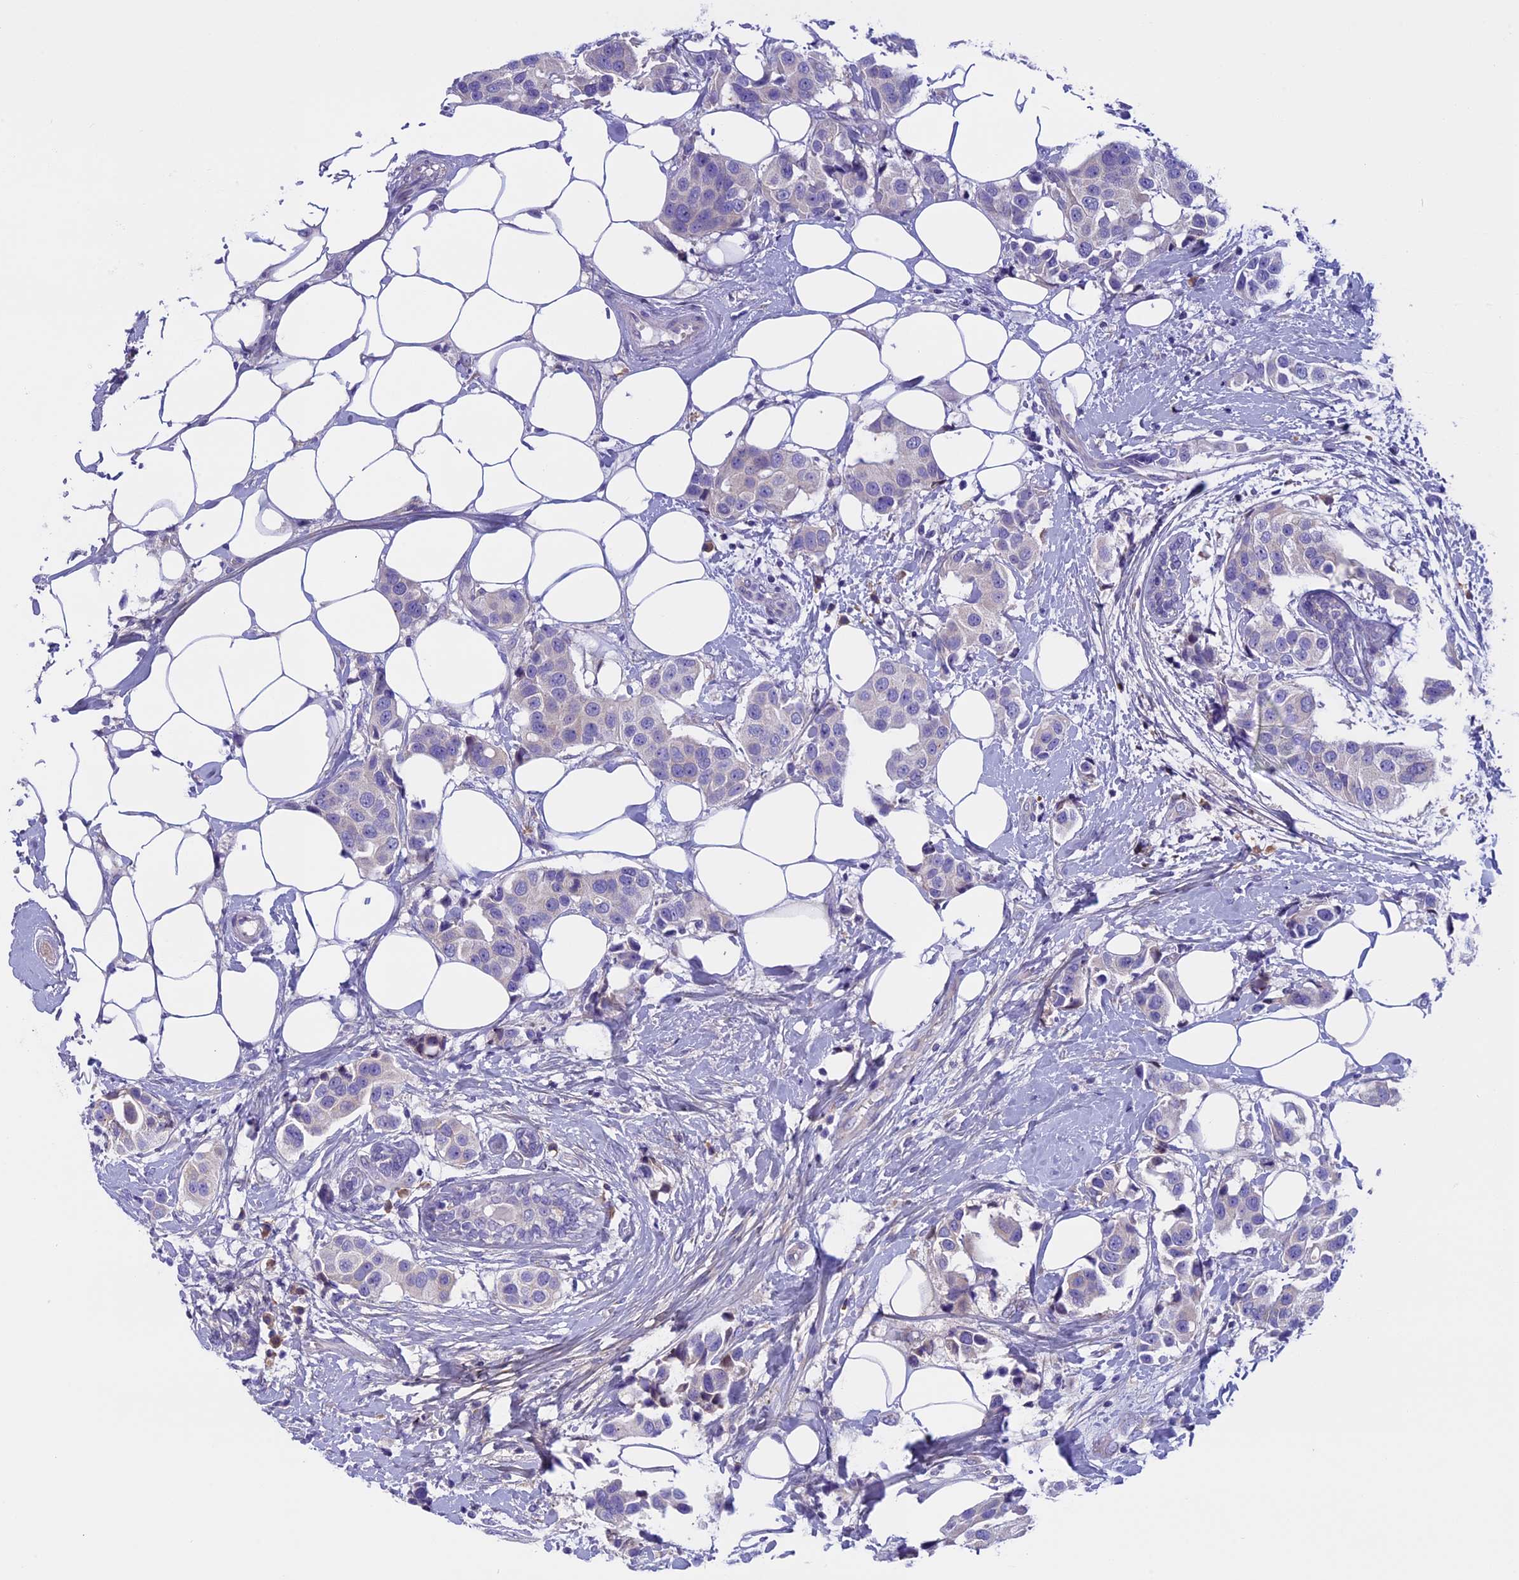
{"staining": {"intensity": "negative", "quantity": "none", "location": "none"}, "tissue": "breast cancer", "cell_type": "Tumor cells", "image_type": "cancer", "snomed": [{"axis": "morphology", "description": "Normal tissue, NOS"}, {"axis": "morphology", "description": "Duct carcinoma"}, {"axis": "topography", "description": "Breast"}], "caption": "Tumor cells are negative for brown protein staining in breast cancer. (Brightfield microscopy of DAB IHC at high magnification).", "gene": "DCTN5", "patient": {"sex": "female", "age": 39}}